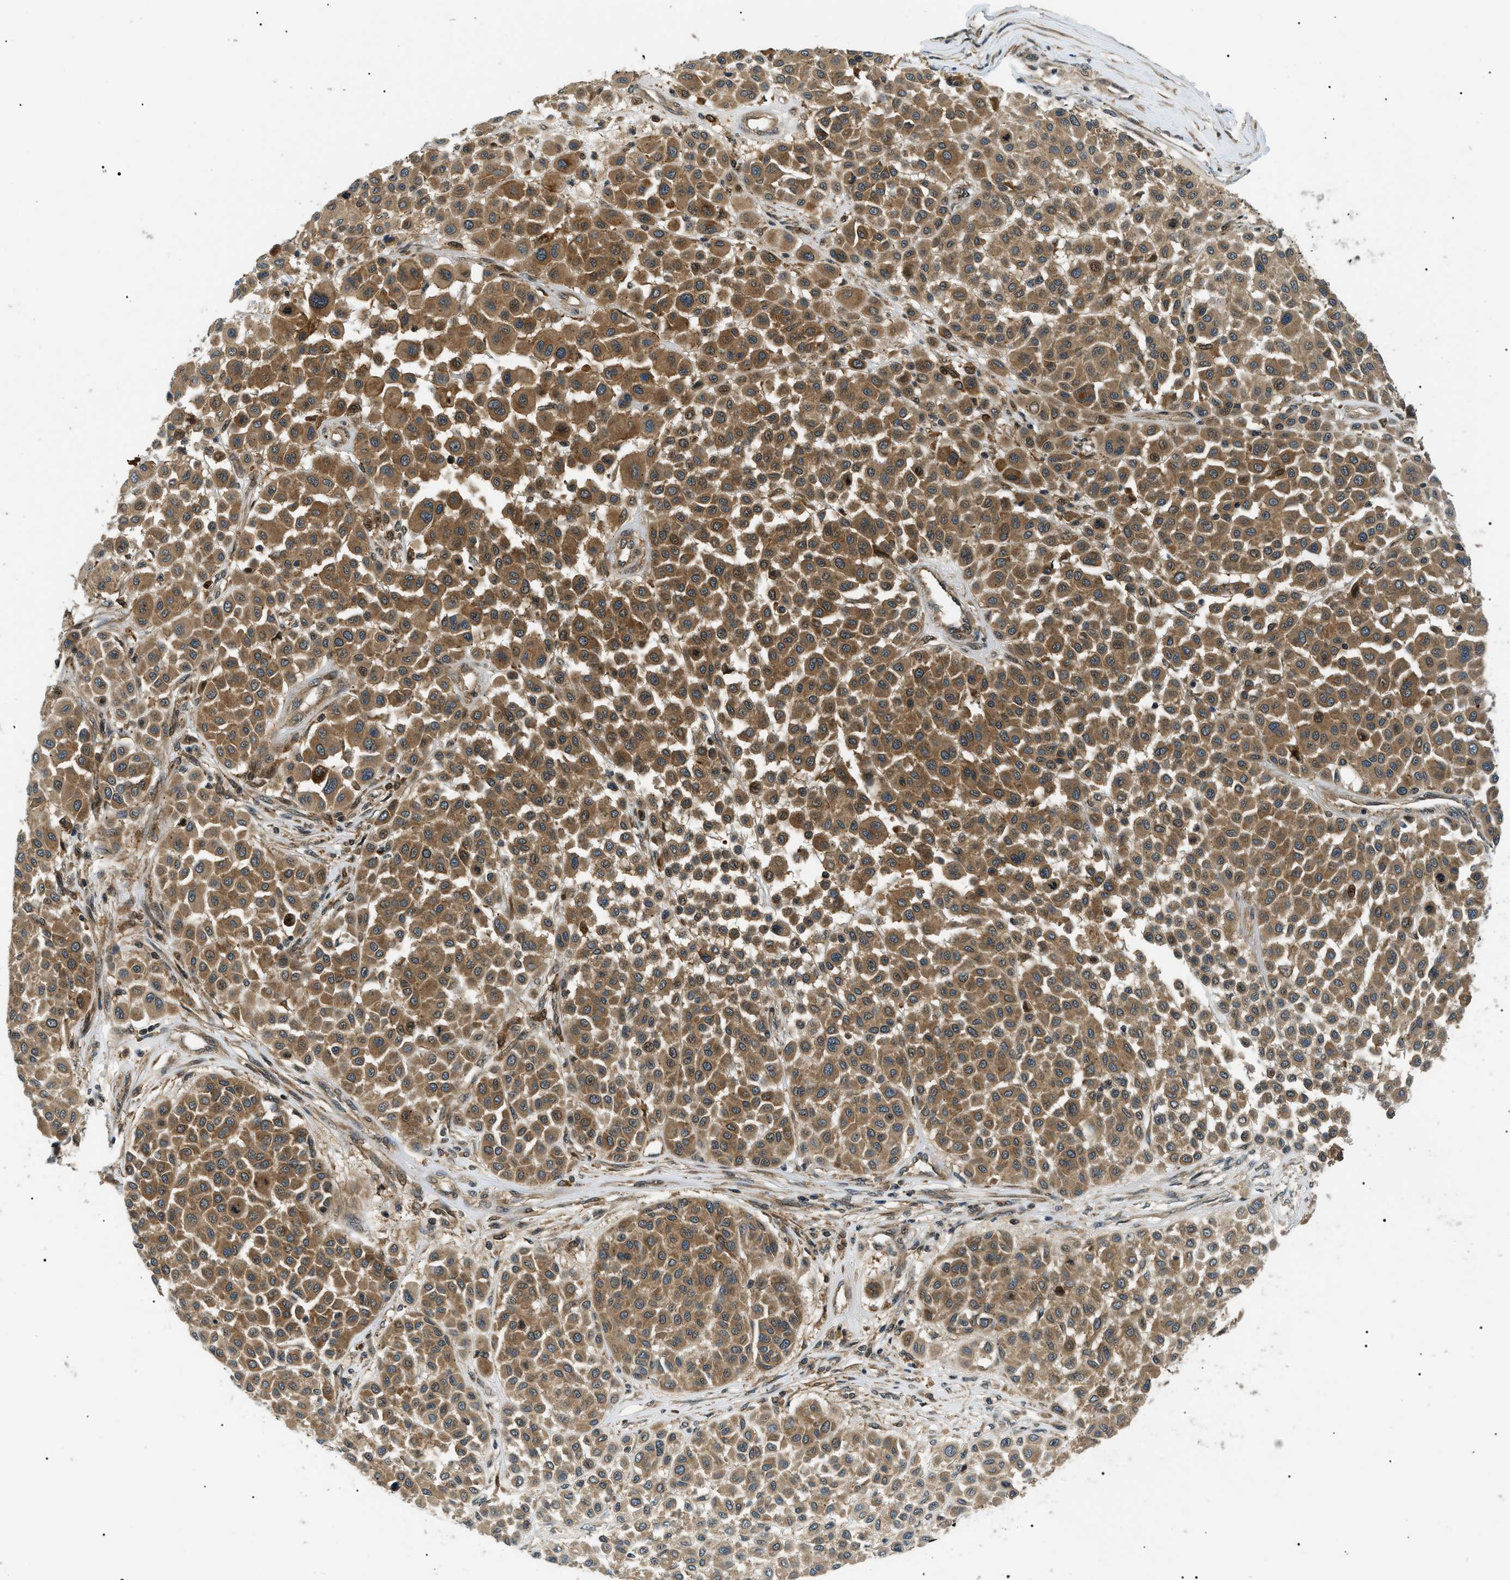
{"staining": {"intensity": "moderate", "quantity": ">75%", "location": "cytoplasmic/membranous"}, "tissue": "melanoma", "cell_type": "Tumor cells", "image_type": "cancer", "snomed": [{"axis": "morphology", "description": "Malignant melanoma, Metastatic site"}, {"axis": "topography", "description": "Soft tissue"}], "caption": "Protein expression analysis of human melanoma reveals moderate cytoplasmic/membranous expression in about >75% of tumor cells. (IHC, brightfield microscopy, high magnification).", "gene": "ATP6AP1", "patient": {"sex": "male", "age": 41}}